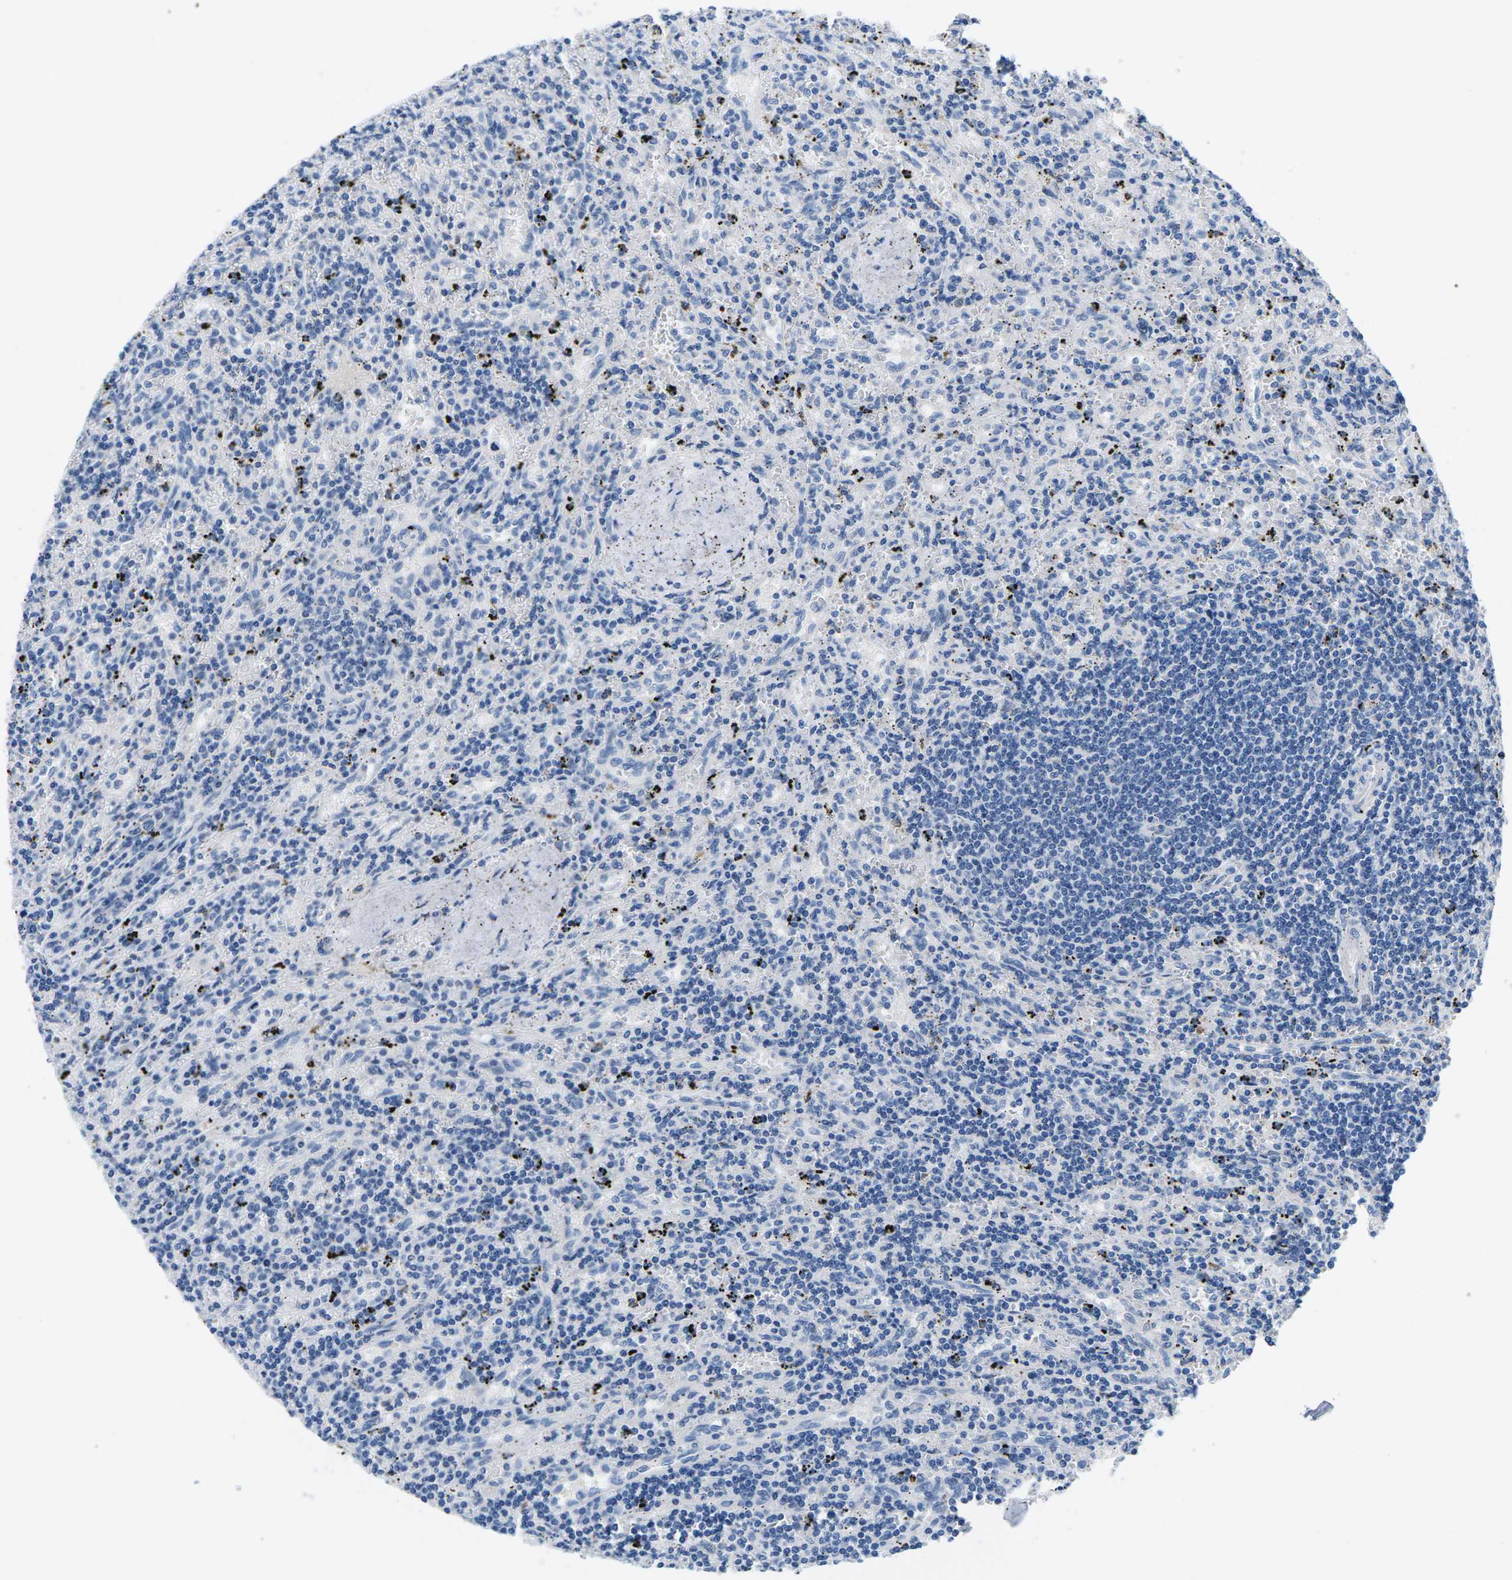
{"staining": {"intensity": "negative", "quantity": "none", "location": "none"}, "tissue": "lymphoma", "cell_type": "Tumor cells", "image_type": "cancer", "snomed": [{"axis": "morphology", "description": "Malignant lymphoma, non-Hodgkin's type, Low grade"}, {"axis": "topography", "description": "Spleen"}], "caption": "An image of human low-grade malignant lymphoma, non-Hodgkin's type is negative for staining in tumor cells. The staining is performed using DAB (3,3'-diaminobenzidine) brown chromogen with nuclei counter-stained in using hematoxylin.", "gene": "TSPAN2", "patient": {"sex": "male", "age": 76}}